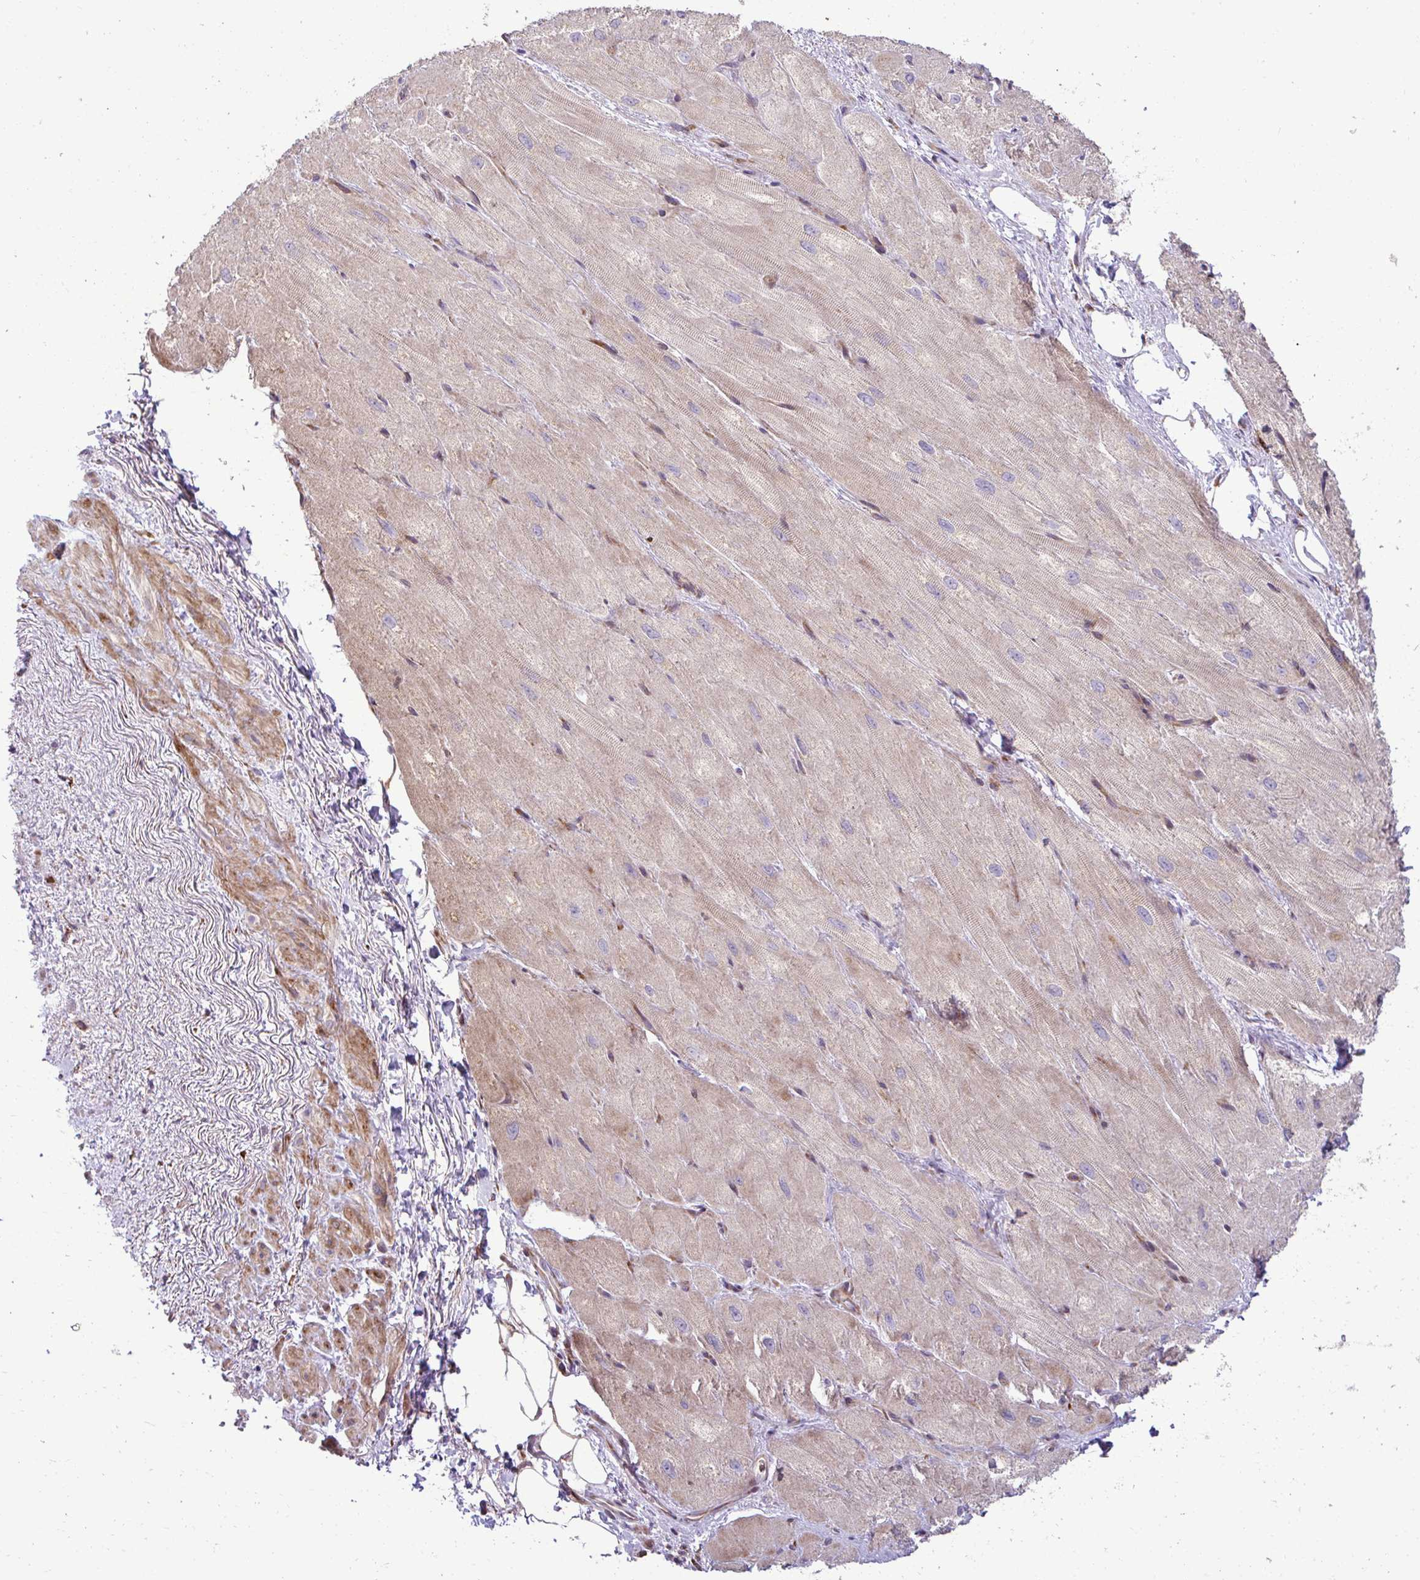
{"staining": {"intensity": "moderate", "quantity": "25%-75%", "location": "cytoplasmic/membranous"}, "tissue": "heart muscle", "cell_type": "Cardiomyocytes", "image_type": "normal", "snomed": [{"axis": "morphology", "description": "Normal tissue, NOS"}, {"axis": "topography", "description": "Heart"}], "caption": "Protein staining of unremarkable heart muscle demonstrates moderate cytoplasmic/membranous expression in about 25%-75% of cardiomyocytes.", "gene": "LIMS1", "patient": {"sex": "male", "age": 62}}